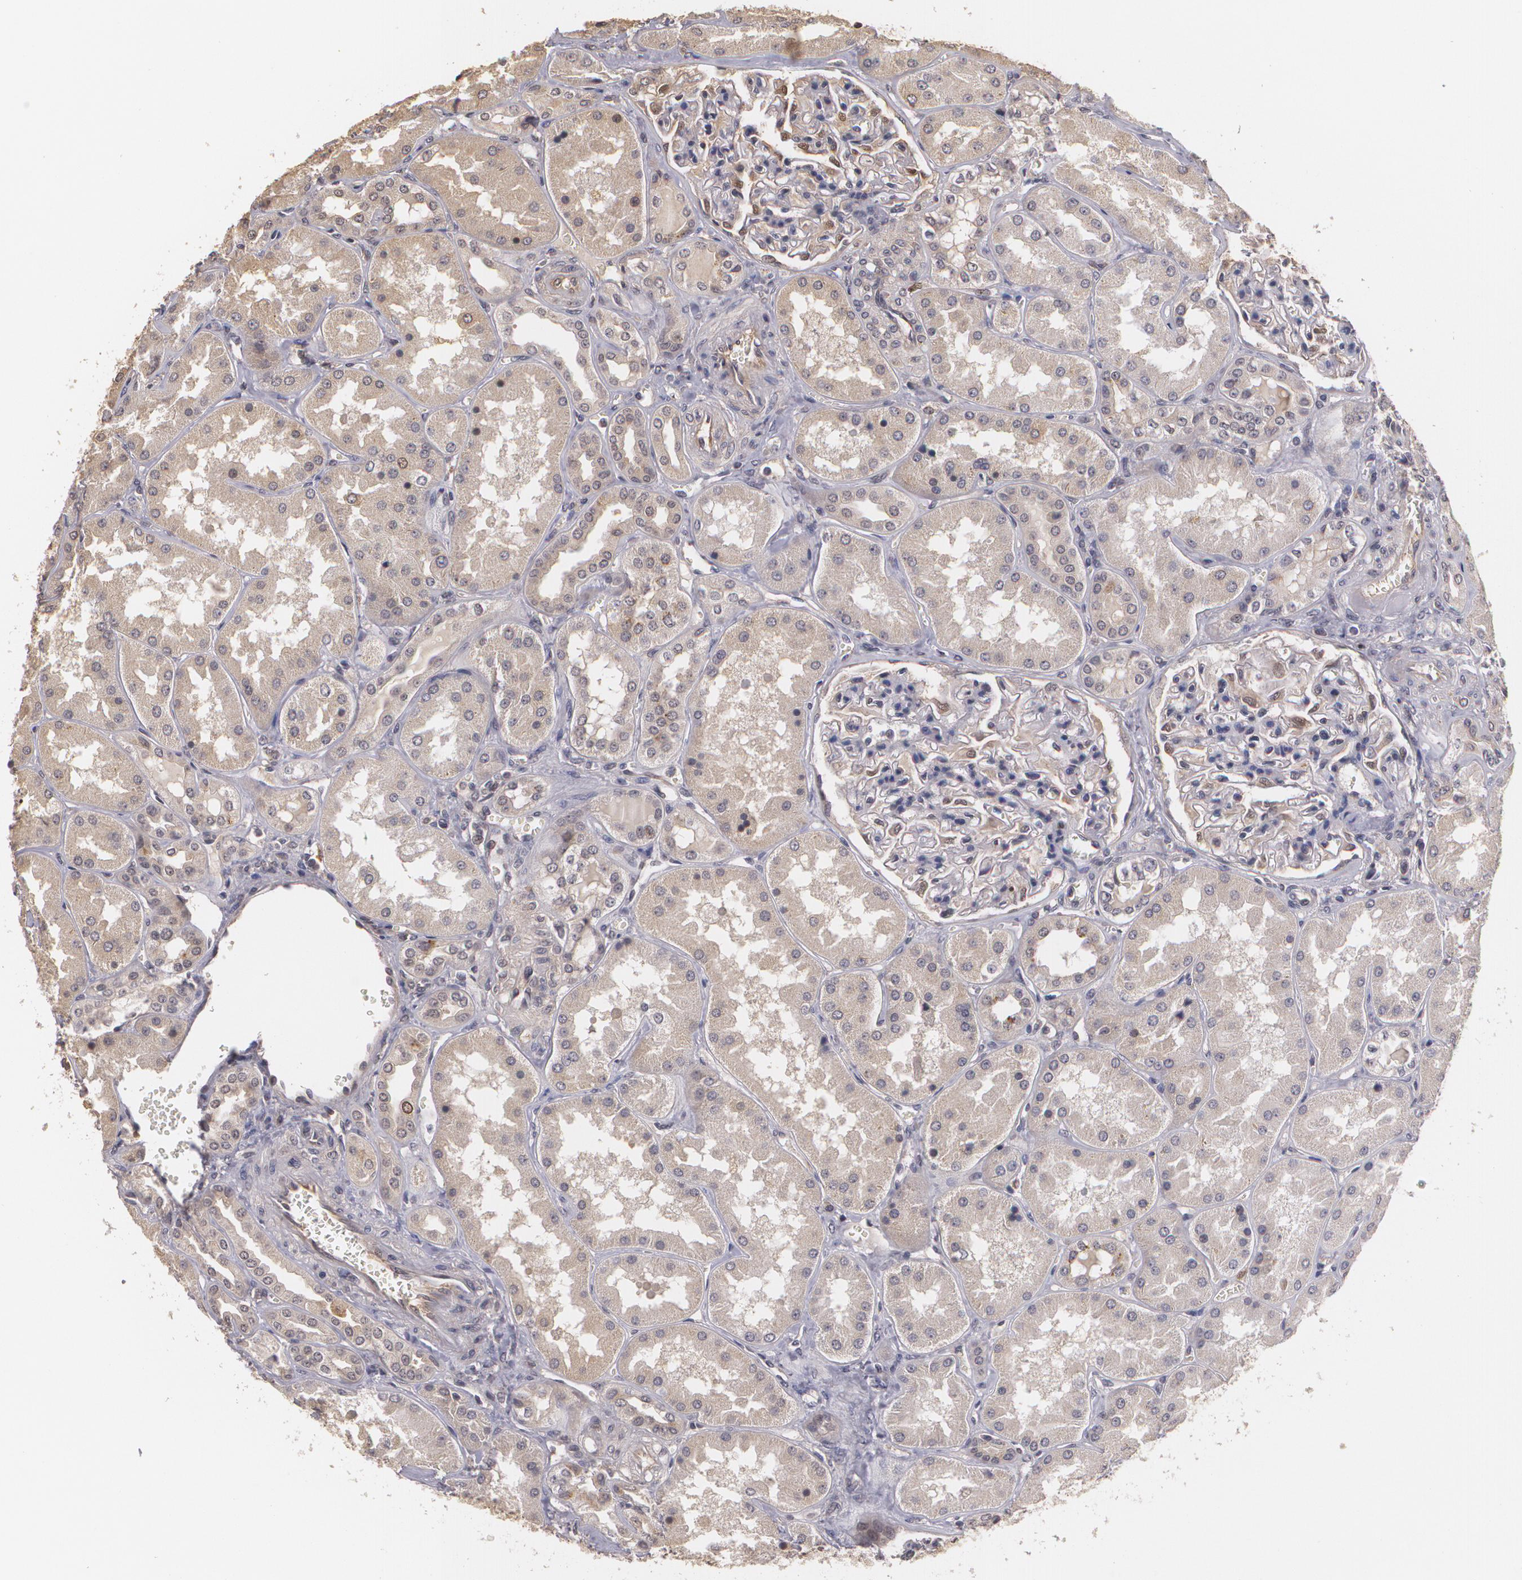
{"staining": {"intensity": "weak", "quantity": "<25%", "location": "cytoplasmic/membranous,nuclear"}, "tissue": "kidney", "cell_type": "Cells in glomeruli", "image_type": "normal", "snomed": [{"axis": "morphology", "description": "Normal tissue, NOS"}, {"axis": "topography", "description": "Kidney"}], "caption": "This is a photomicrograph of IHC staining of normal kidney, which shows no staining in cells in glomeruli. Nuclei are stained in blue.", "gene": "BRCA1", "patient": {"sex": "female", "age": 56}}